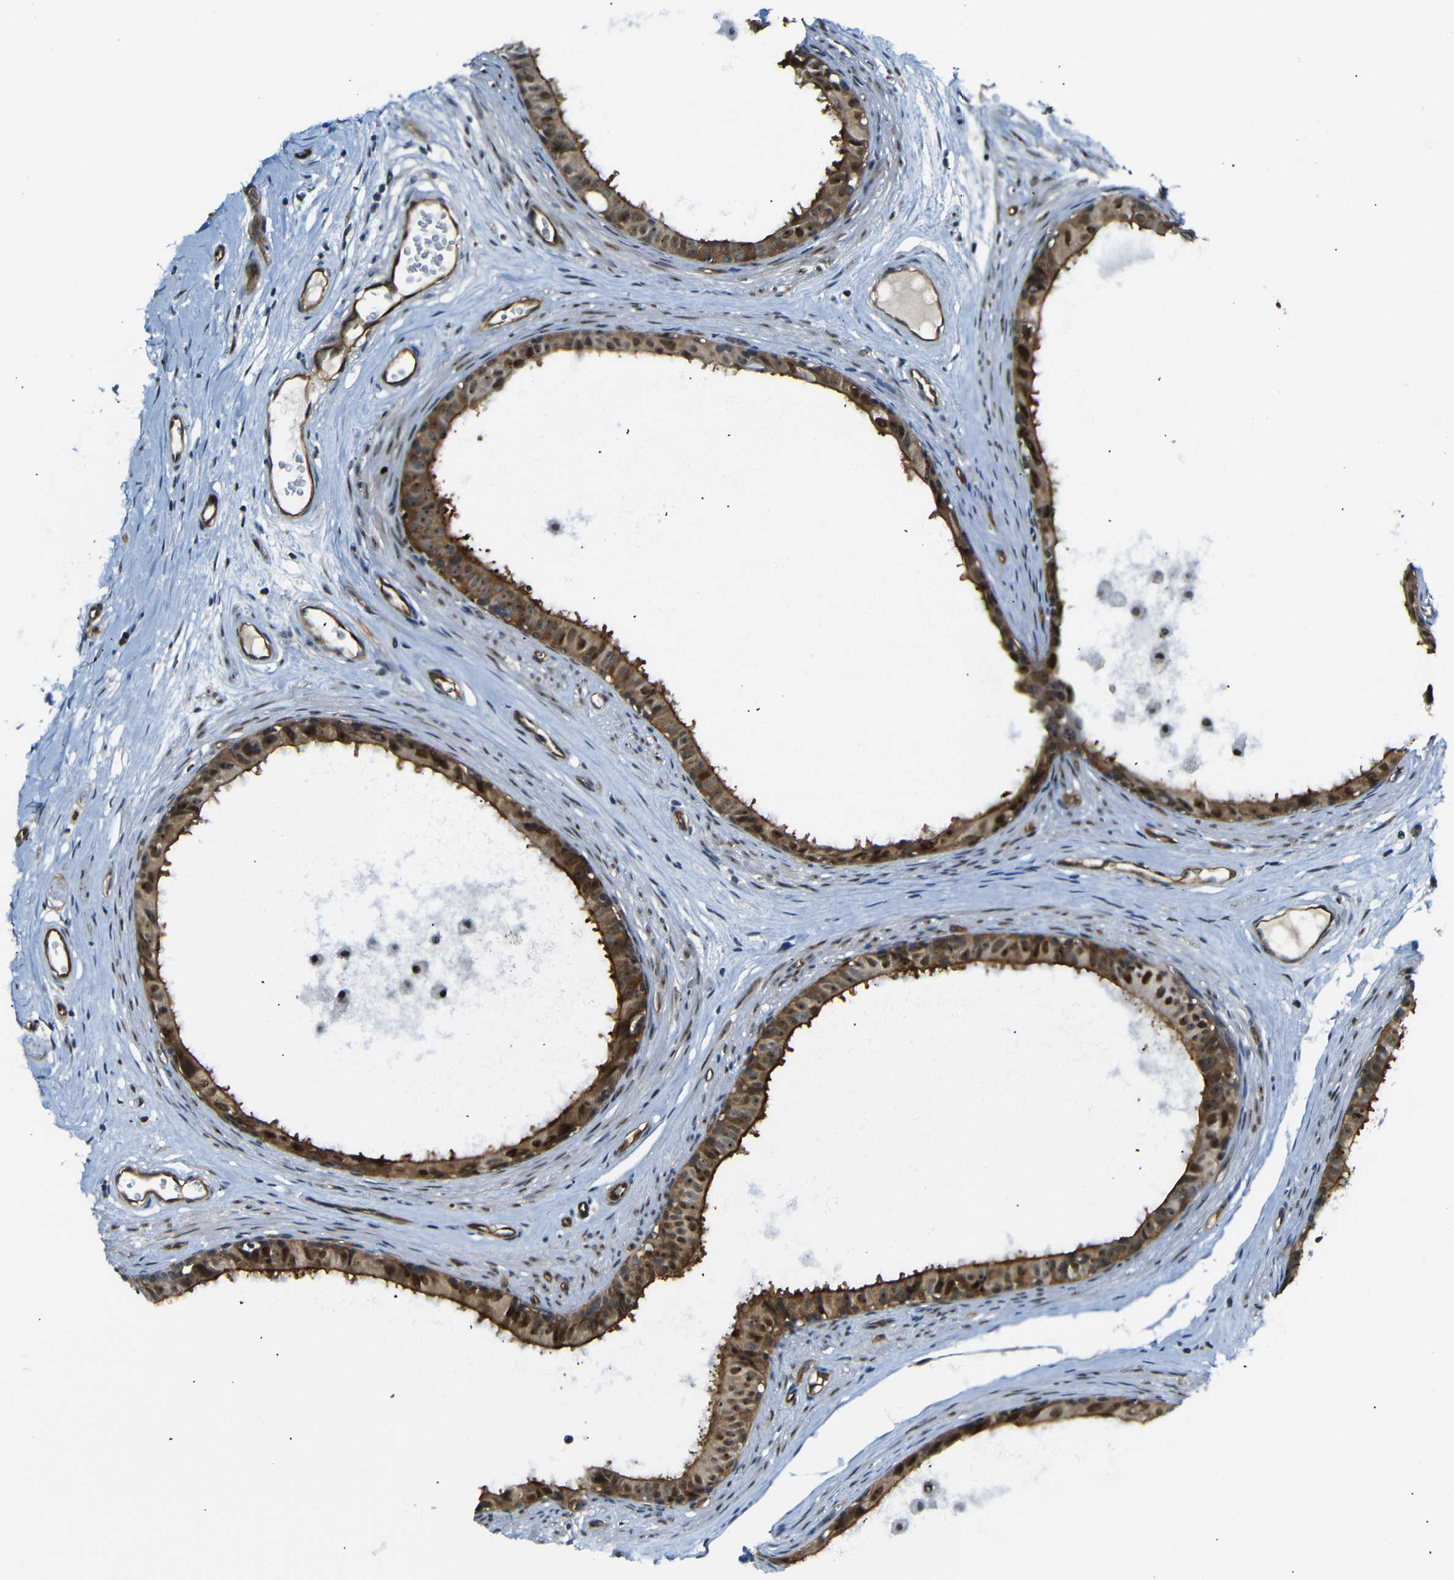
{"staining": {"intensity": "strong", "quantity": ">75%", "location": "cytoplasmic/membranous,nuclear"}, "tissue": "epididymis", "cell_type": "Glandular cells", "image_type": "normal", "snomed": [{"axis": "morphology", "description": "Normal tissue, NOS"}, {"axis": "morphology", "description": "Inflammation, NOS"}, {"axis": "topography", "description": "Epididymis"}], "caption": "A high amount of strong cytoplasmic/membranous,nuclear staining is appreciated in about >75% of glandular cells in unremarkable epididymis.", "gene": "PARN", "patient": {"sex": "male", "age": 85}}